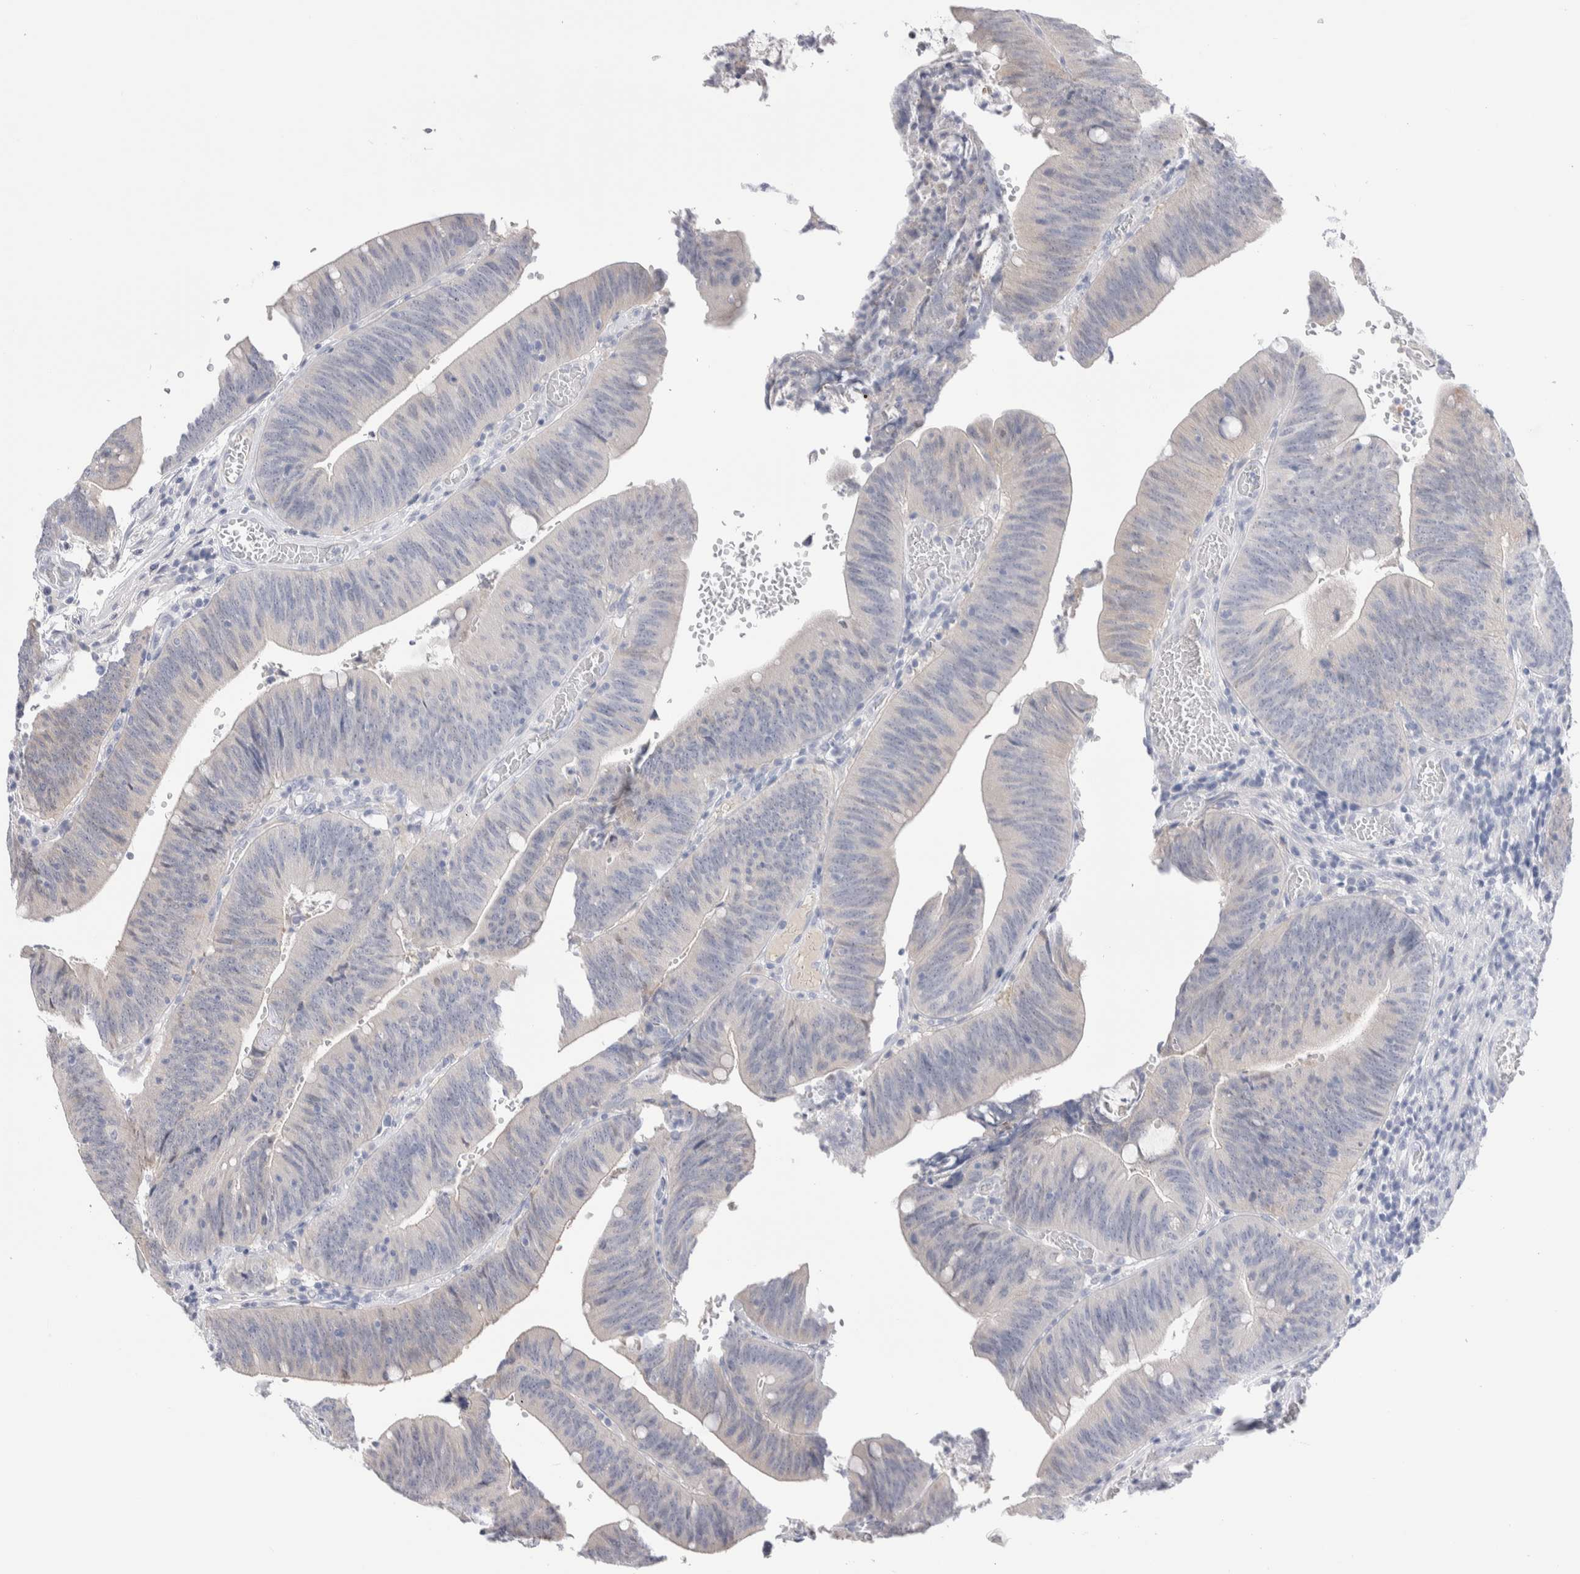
{"staining": {"intensity": "negative", "quantity": "none", "location": "none"}, "tissue": "colorectal cancer", "cell_type": "Tumor cells", "image_type": "cancer", "snomed": [{"axis": "morphology", "description": "Normal tissue, NOS"}, {"axis": "morphology", "description": "Adenocarcinoma, NOS"}, {"axis": "topography", "description": "Rectum"}], "caption": "Colorectal cancer (adenocarcinoma) was stained to show a protein in brown. There is no significant staining in tumor cells.", "gene": "GDA", "patient": {"sex": "female", "age": 66}}